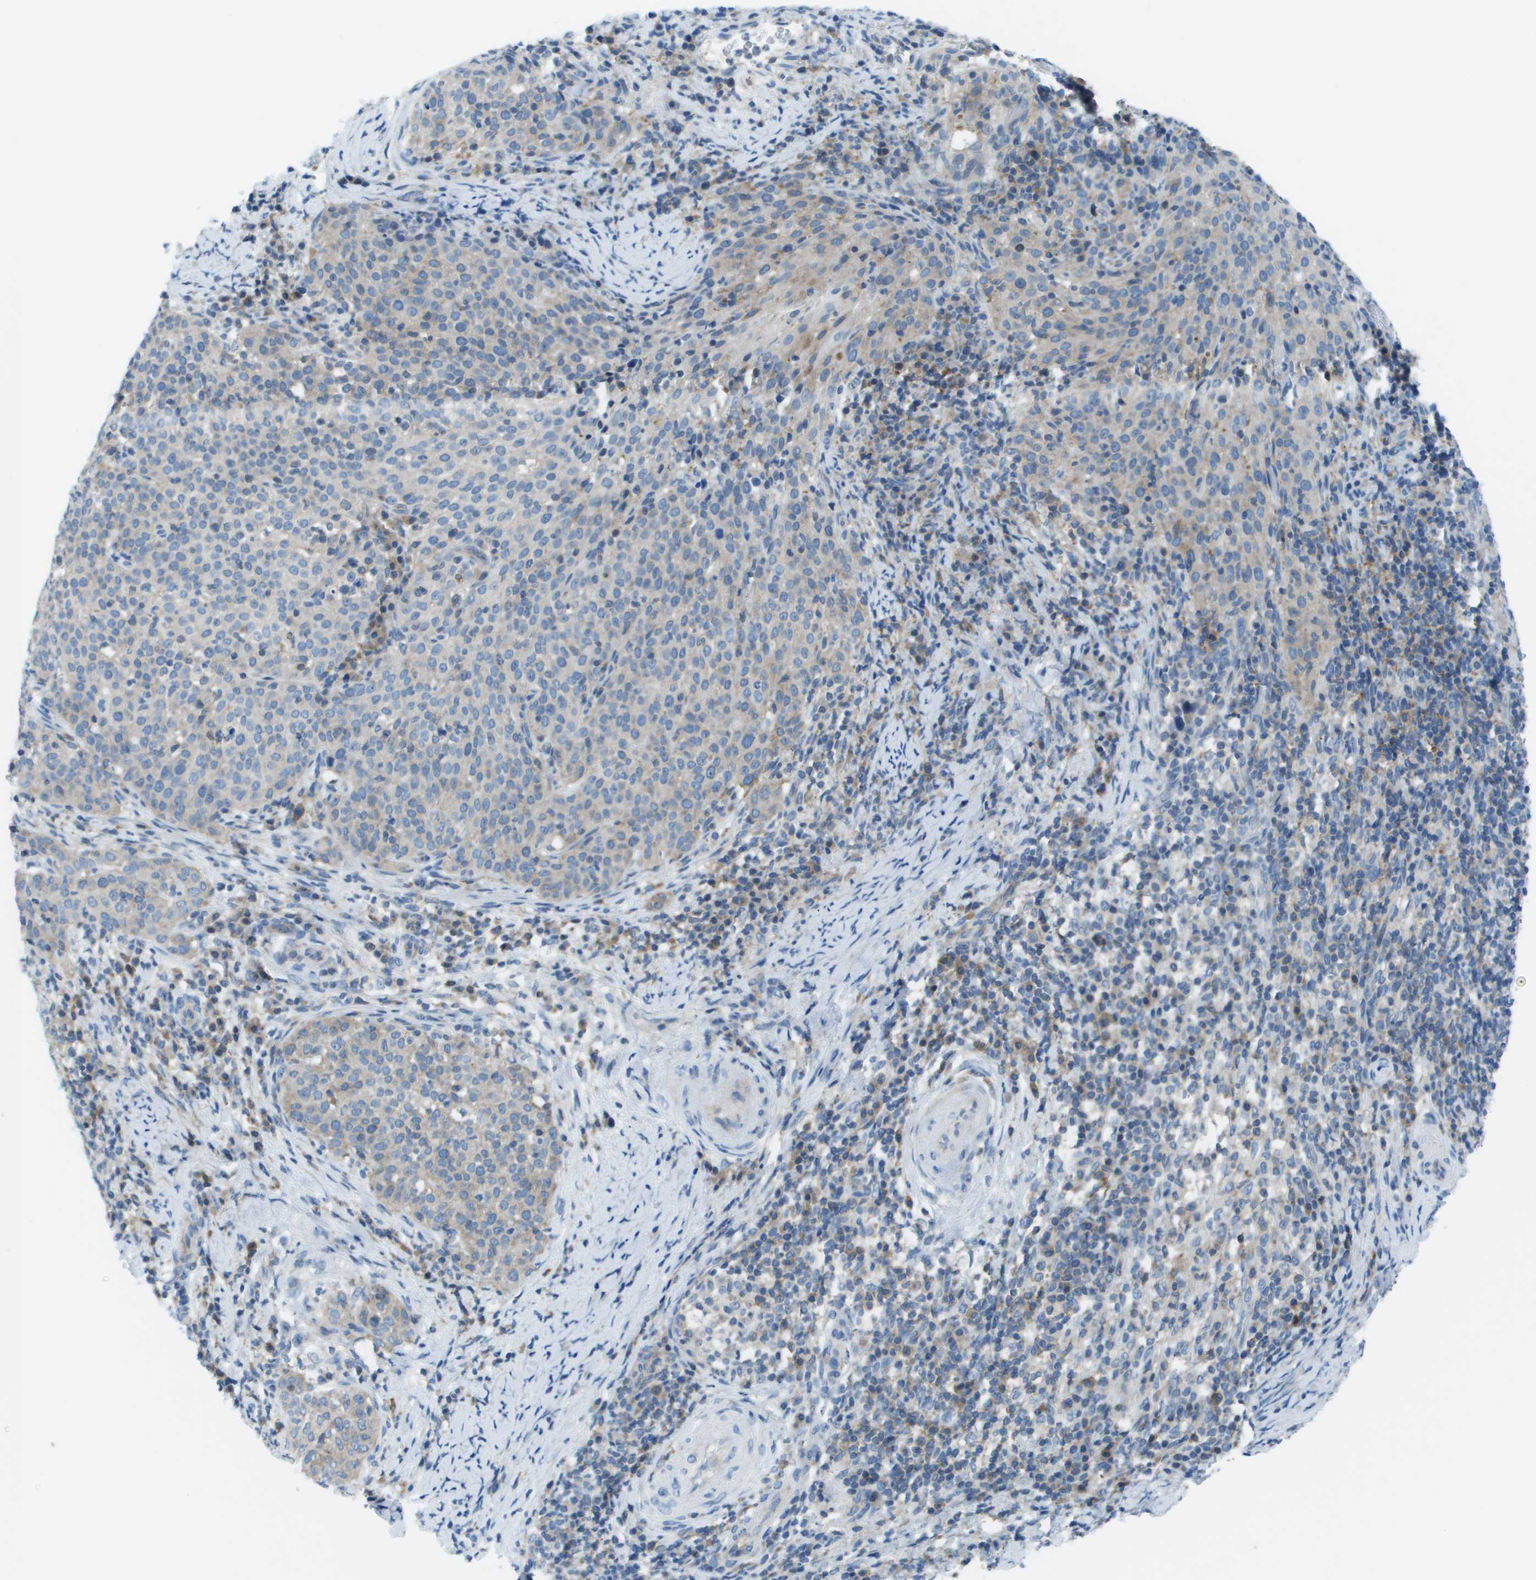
{"staining": {"intensity": "weak", "quantity": "<25%", "location": "cytoplasmic/membranous"}, "tissue": "cervical cancer", "cell_type": "Tumor cells", "image_type": "cancer", "snomed": [{"axis": "morphology", "description": "Squamous cell carcinoma, NOS"}, {"axis": "topography", "description": "Cervix"}], "caption": "A high-resolution histopathology image shows IHC staining of cervical cancer, which exhibits no significant expression in tumor cells.", "gene": "STIP1", "patient": {"sex": "female", "age": 51}}